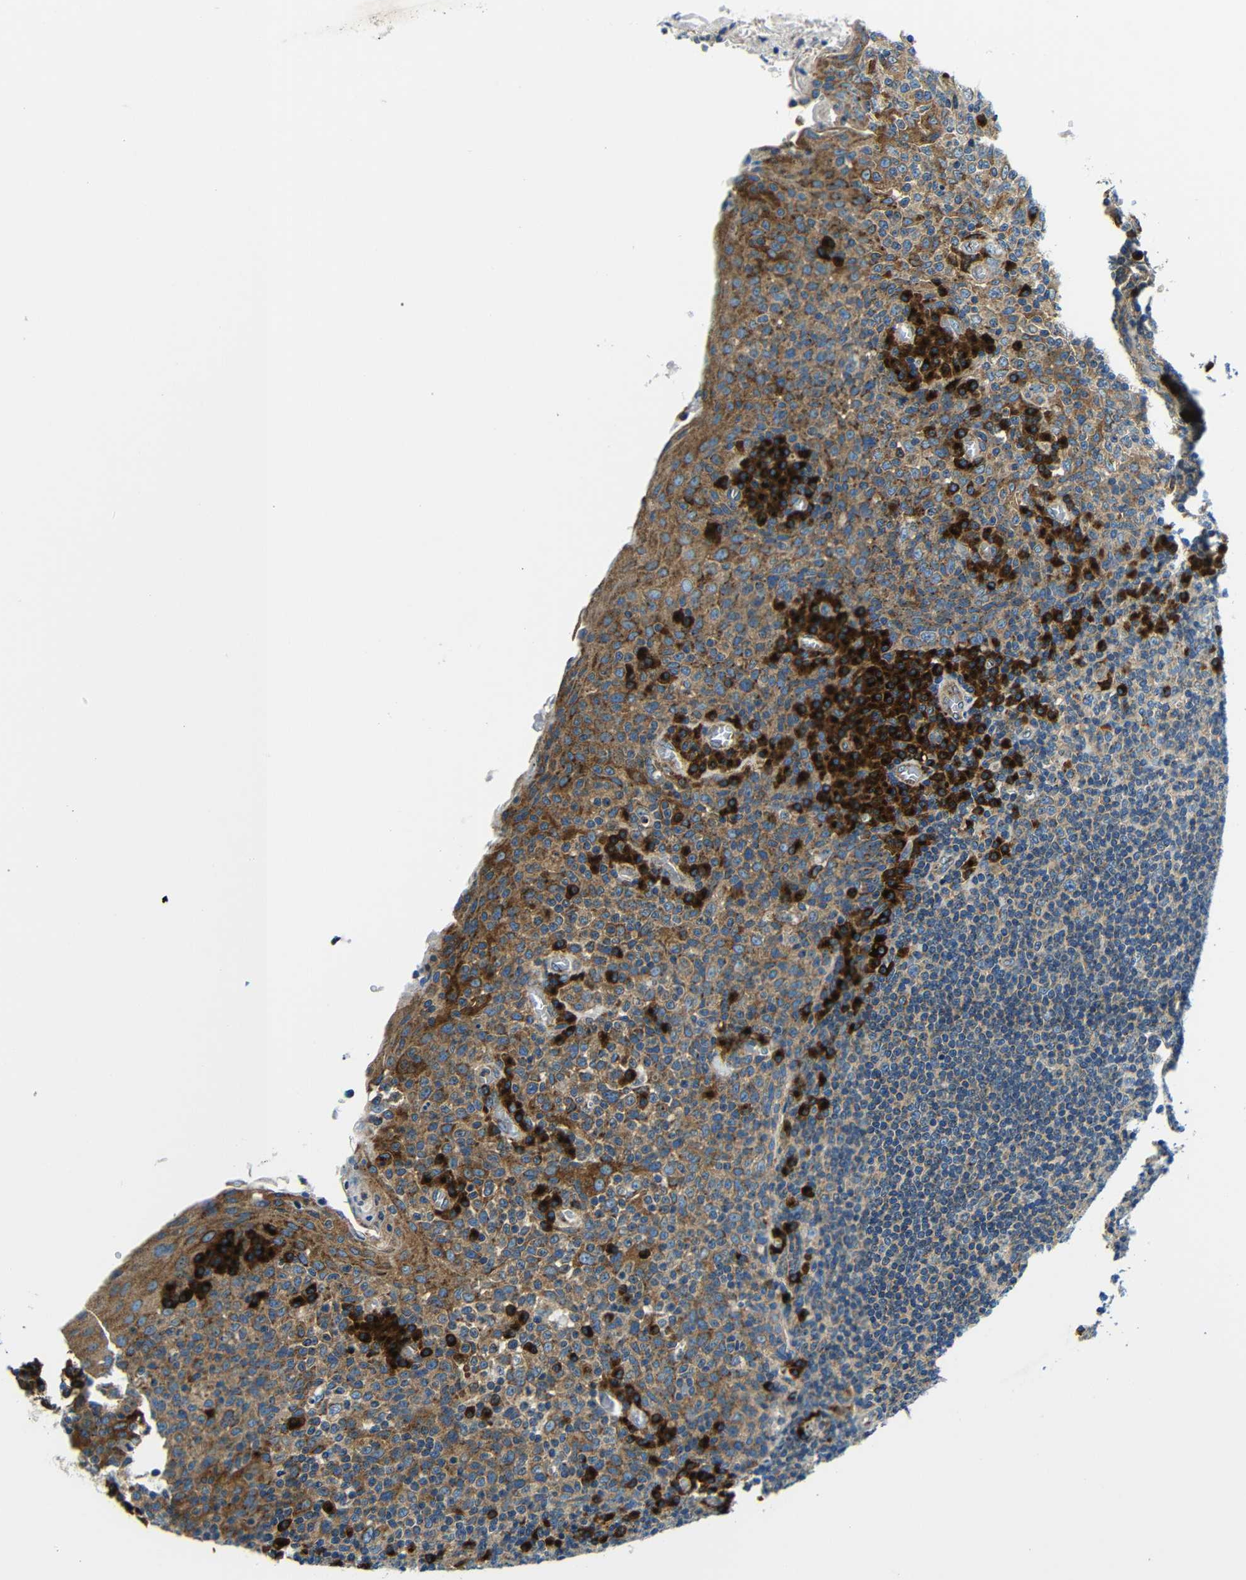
{"staining": {"intensity": "weak", "quantity": ">75%", "location": "cytoplasmic/membranous"}, "tissue": "tonsil", "cell_type": "Germinal center cells", "image_type": "normal", "snomed": [{"axis": "morphology", "description": "Normal tissue, NOS"}, {"axis": "topography", "description": "Tonsil"}], "caption": "DAB (3,3'-diaminobenzidine) immunohistochemical staining of benign human tonsil demonstrates weak cytoplasmic/membranous protein positivity in approximately >75% of germinal center cells.", "gene": "USO1", "patient": {"sex": "male", "age": 17}}